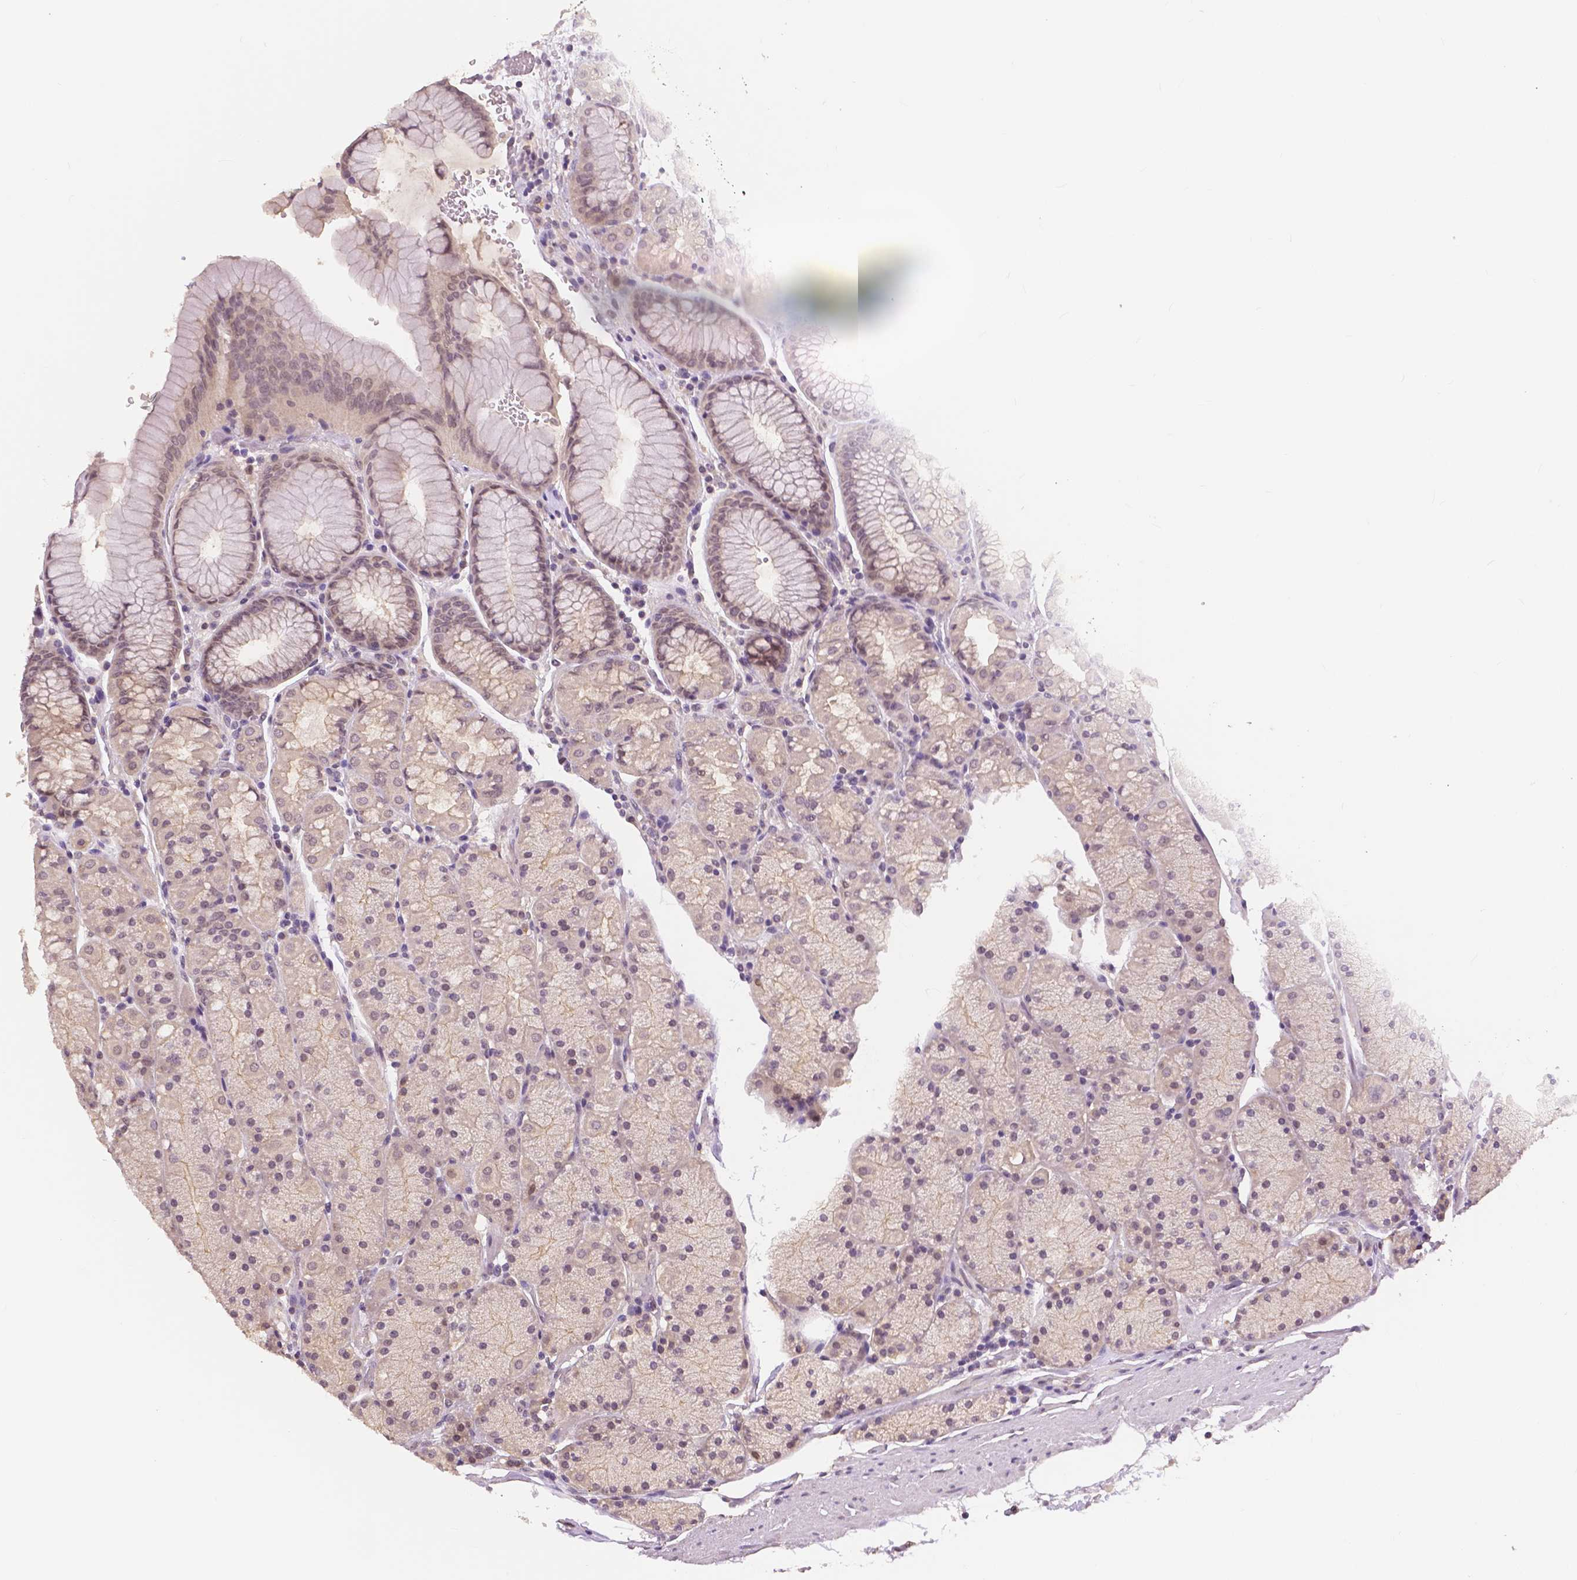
{"staining": {"intensity": "weak", "quantity": "25%-75%", "location": "cytoplasmic/membranous,nuclear"}, "tissue": "stomach", "cell_type": "Glandular cells", "image_type": "normal", "snomed": [{"axis": "morphology", "description": "Normal tissue, NOS"}, {"axis": "topography", "description": "Stomach, upper"}, {"axis": "topography", "description": "Stomach"}], "caption": "A high-resolution micrograph shows immunohistochemistry (IHC) staining of benign stomach, which reveals weak cytoplasmic/membranous,nuclear staining in approximately 25%-75% of glandular cells.", "gene": "MAP1LC3B", "patient": {"sex": "male", "age": 76}}